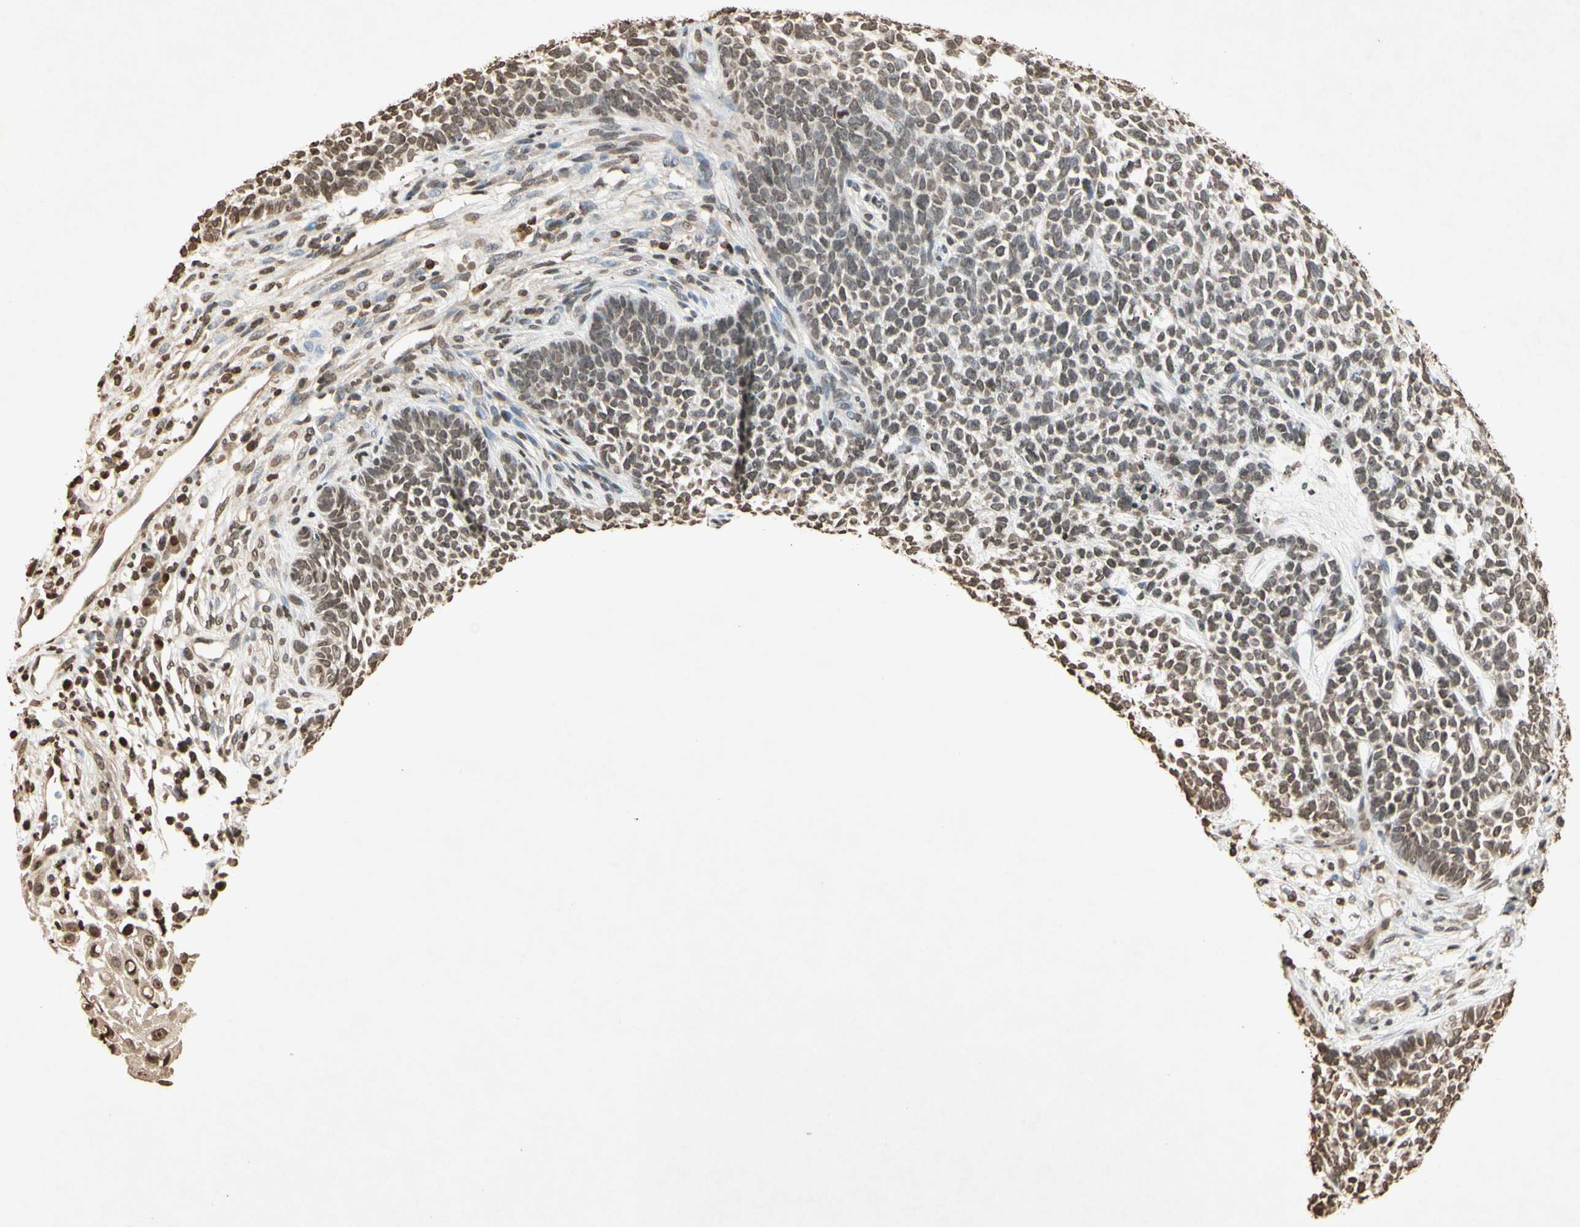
{"staining": {"intensity": "weak", "quantity": "25%-75%", "location": "nuclear"}, "tissue": "skin cancer", "cell_type": "Tumor cells", "image_type": "cancer", "snomed": [{"axis": "morphology", "description": "Basal cell carcinoma"}, {"axis": "topography", "description": "Skin"}], "caption": "A high-resolution micrograph shows immunohistochemistry (IHC) staining of skin cancer, which reveals weak nuclear positivity in about 25%-75% of tumor cells.", "gene": "TOP1", "patient": {"sex": "female", "age": 84}}